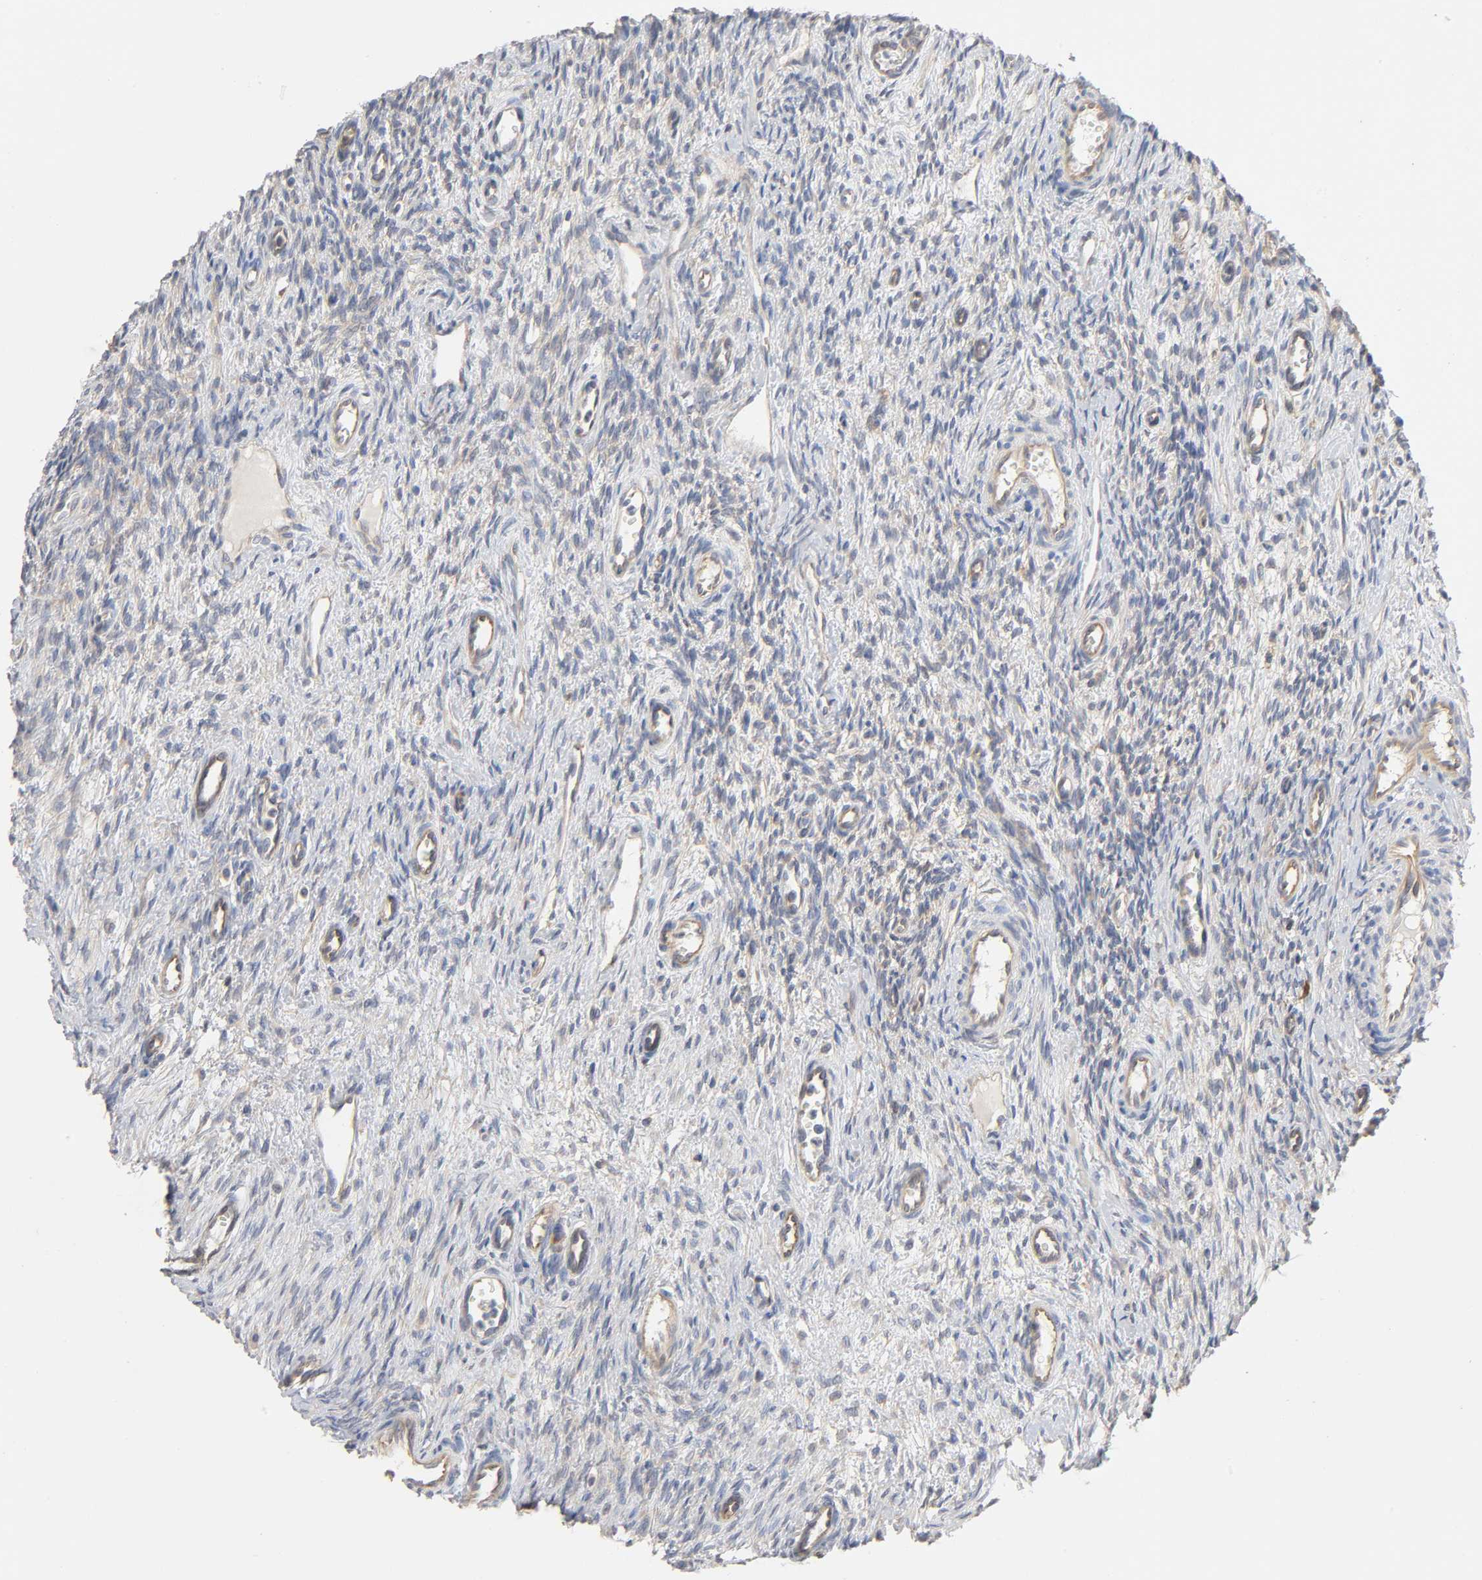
{"staining": {"intensity": "weak", "quantity": "25%-75%", "location": "cytoplasmic/membranous"}, "tissue": "ovary", "cell_type": "Ovarian stroma cells", "image_type": "normal", "snomed": [{"axis": "morphology", "description": "Normal tissue, NOS"}, {"axis": "topography", "description": "Ovary"}], "caption": "Protein staining of unremarkable ovary exhibits weak cytoplasmic/membranous expression in approximately 25%-75% of ovarian stroma cells. The protein of interest is stained brown, and the nuclei are stained in blue (DAB (3,3'-diaminobenzidine) IHC with brightfield microscopy, high magnification).", "gene": "IQCJ", "patient": {"sex": "female", "age": 33}}